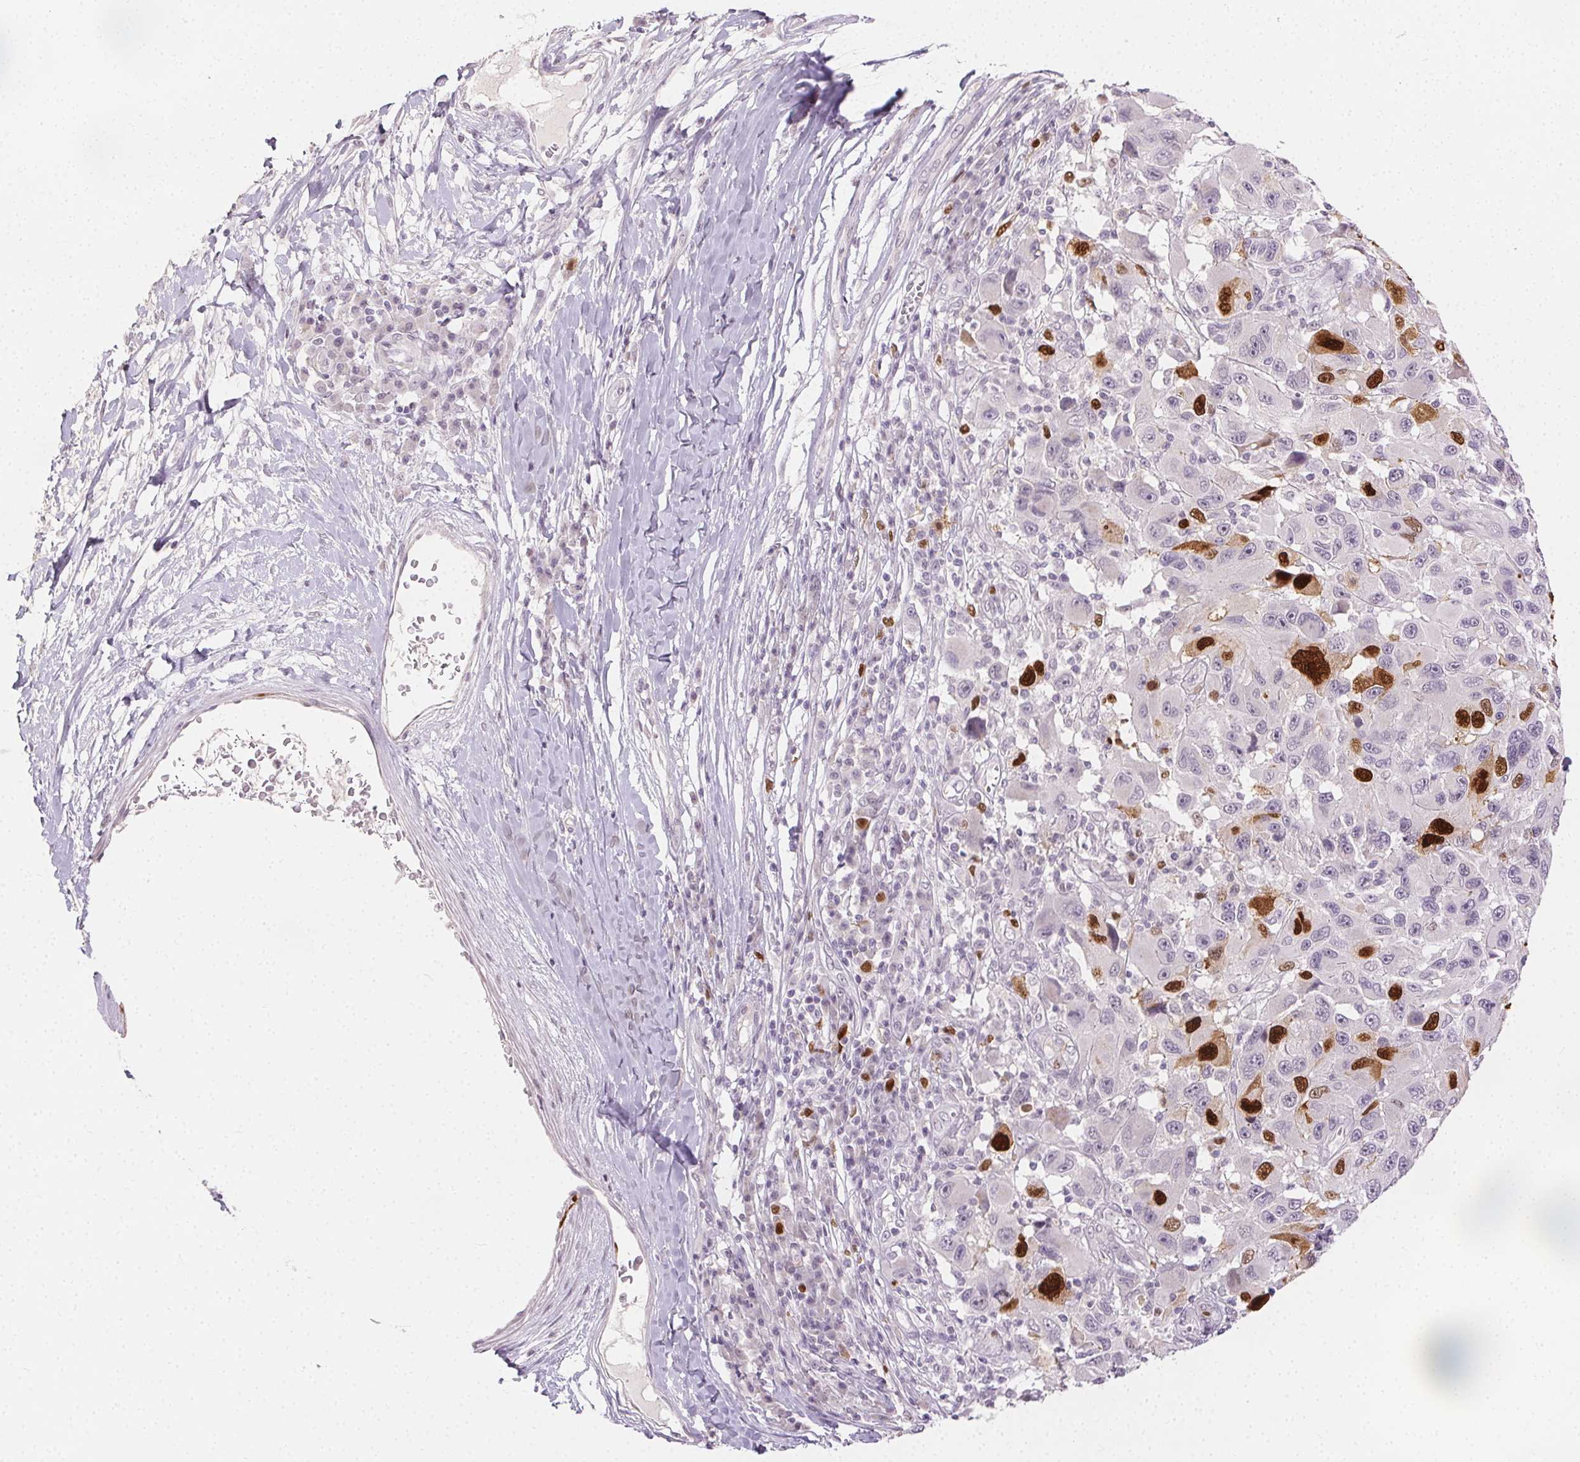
{"staining": {"intensity": "strong", "quantity": "25%-75%", "location": "nuclear"}, "tissue": "melanoma", "cell_type": "Tumor cells", "image_type": "cancer", "snomed": [{"axis": "morphology", "description": "Malignant melanoma, NOS"}, {"axis": "topography", "description": "Skin"}], "caption": "Immunohistochemistry (IHC) photomicrograph of neoplastic tissue: melanoma stained using IHC exhibits high levels of strong protein expression localized specifically in the nuclear of tumor cells, appearing as a nuclear brown color.", "gene": "ANLN", "patient": {"sex": "male", "age": 53}}